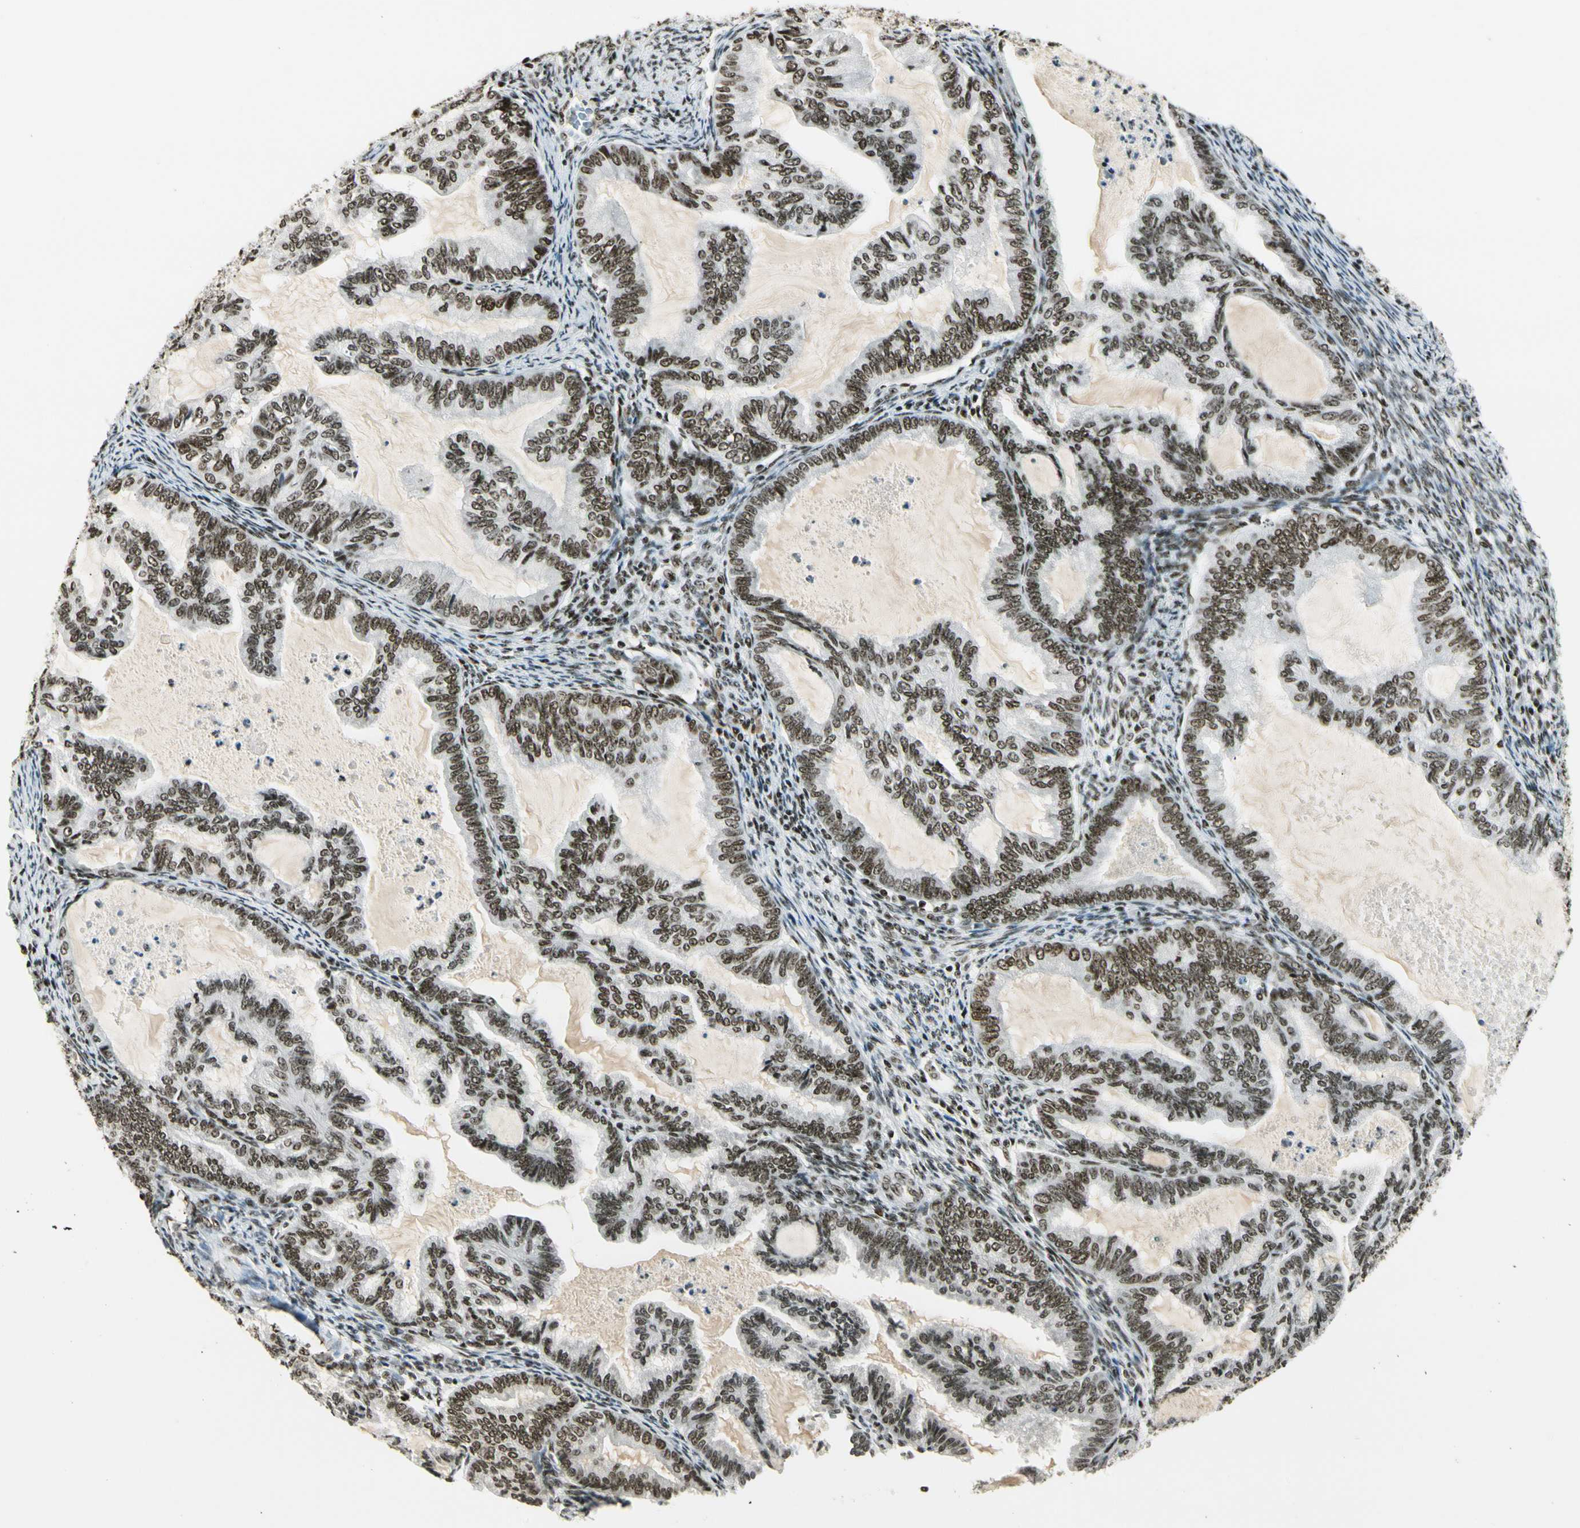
{"staining": {"intensity": "strong", "quantity": ">75%", "location": "nuclear"}, "tissue": "cervical cancer", "cell_type": "Tumor cells", "image_type": "cancer", "snomed": [{"axis": "morphology", "description": "Normal tissue, NOS"}, {"axis": "morphology", "description": "Adenocarcinoma, NOS"}, {"axis": "topography", "description": "Cervix"}, {"axis": "topography", "description": "Endometrium"}], "caption": "This is a photomicrograph of IHC staining of adenocarcinoma (cervical), which shows strong positivity in the nuclear of tumor cells.", "gene": "UBTF", "patient": {"sex": "female", "age": 86}}